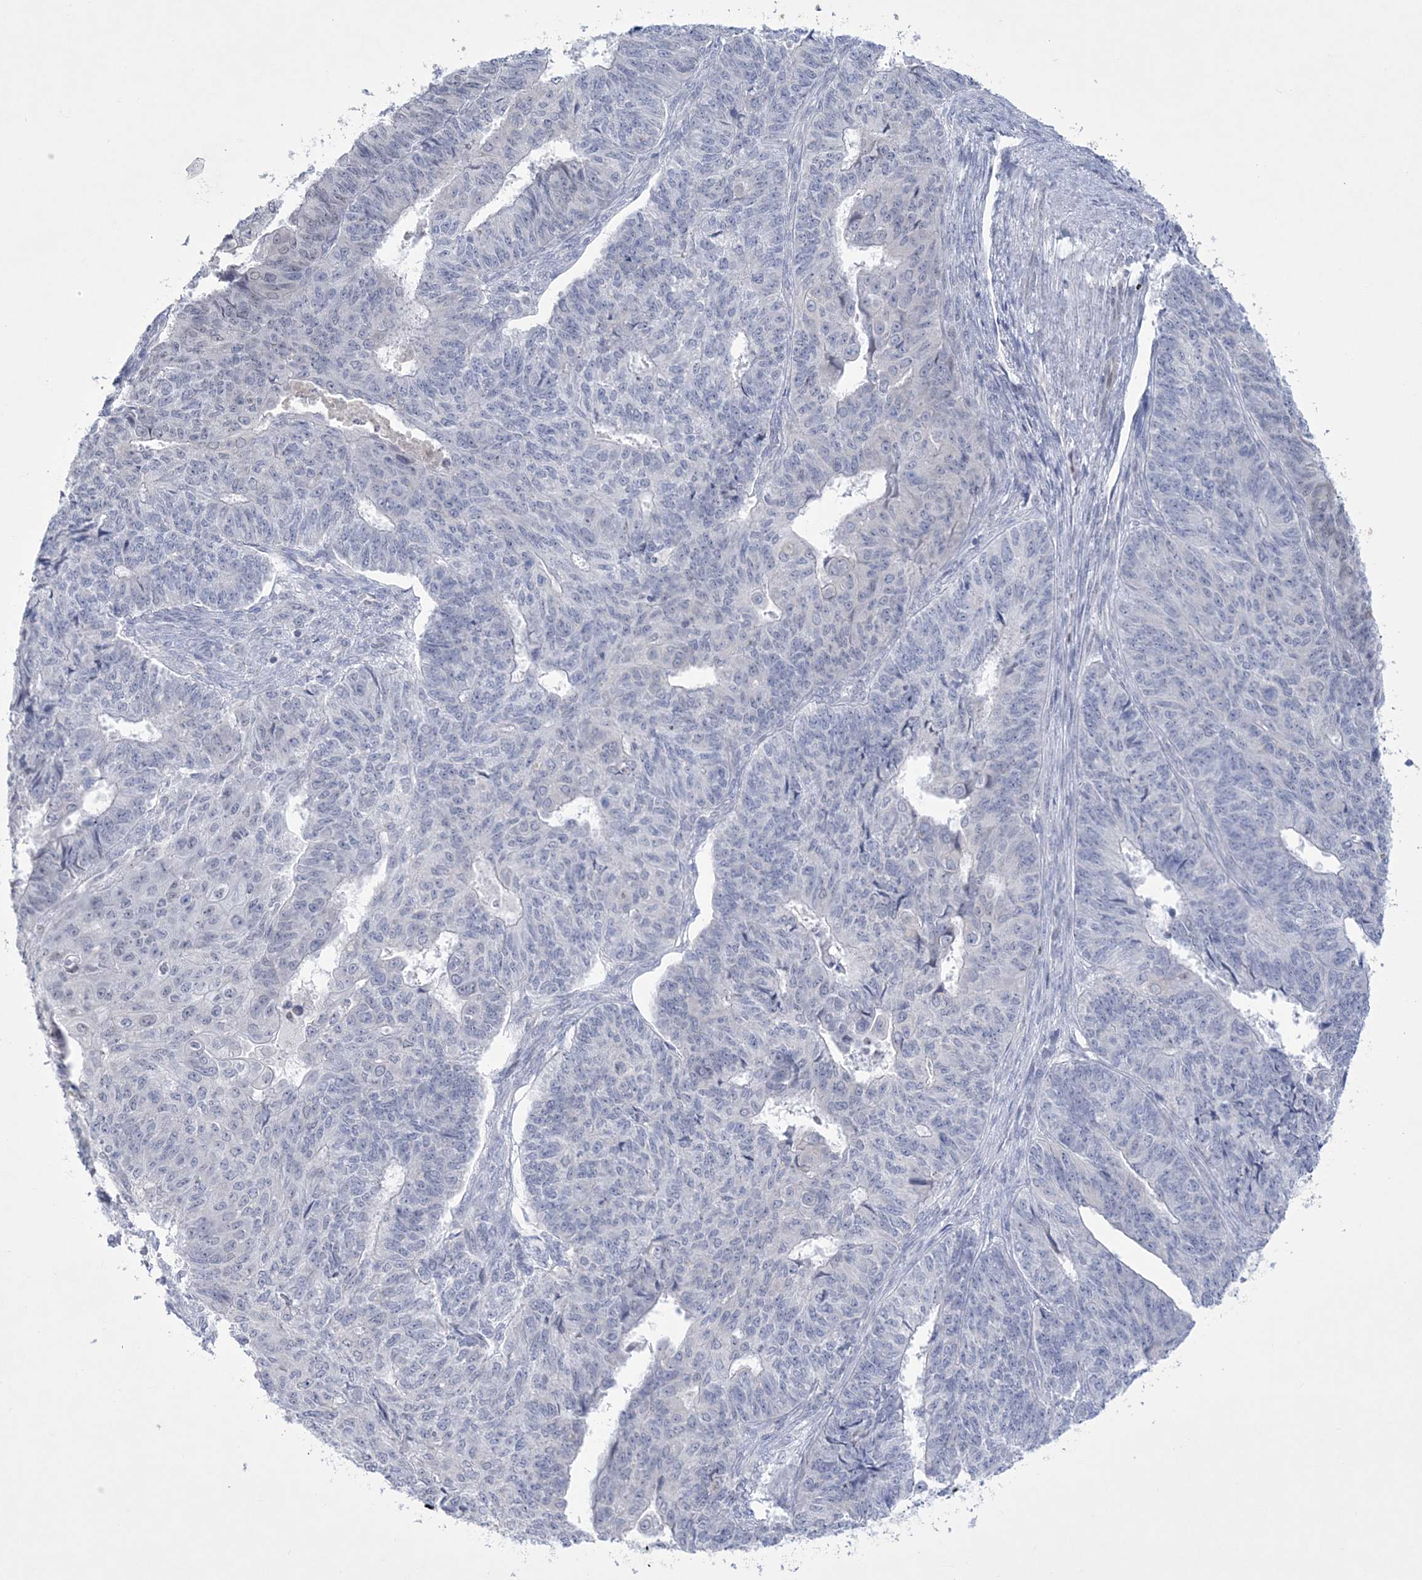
{"staining": {"intensity": "negative", "quantity": "none", "location": "none"}, "tissue": "endometrial cancer", "cell_type": "Tumor cells", "image_type": "cancer", "snomed": [{"axis": "morphology", "description": "Adenocarcinoma, NOS"}, {"axis": "topography", "description": "Endometrium"}], "caption": "IHC histopathology image of adenocarcinoma (endometrial) stained for a protein (brown), which reveals no expression in tumor cells.", "gene": "WDR27", "patient": {"sex": "female", "age": 32}}